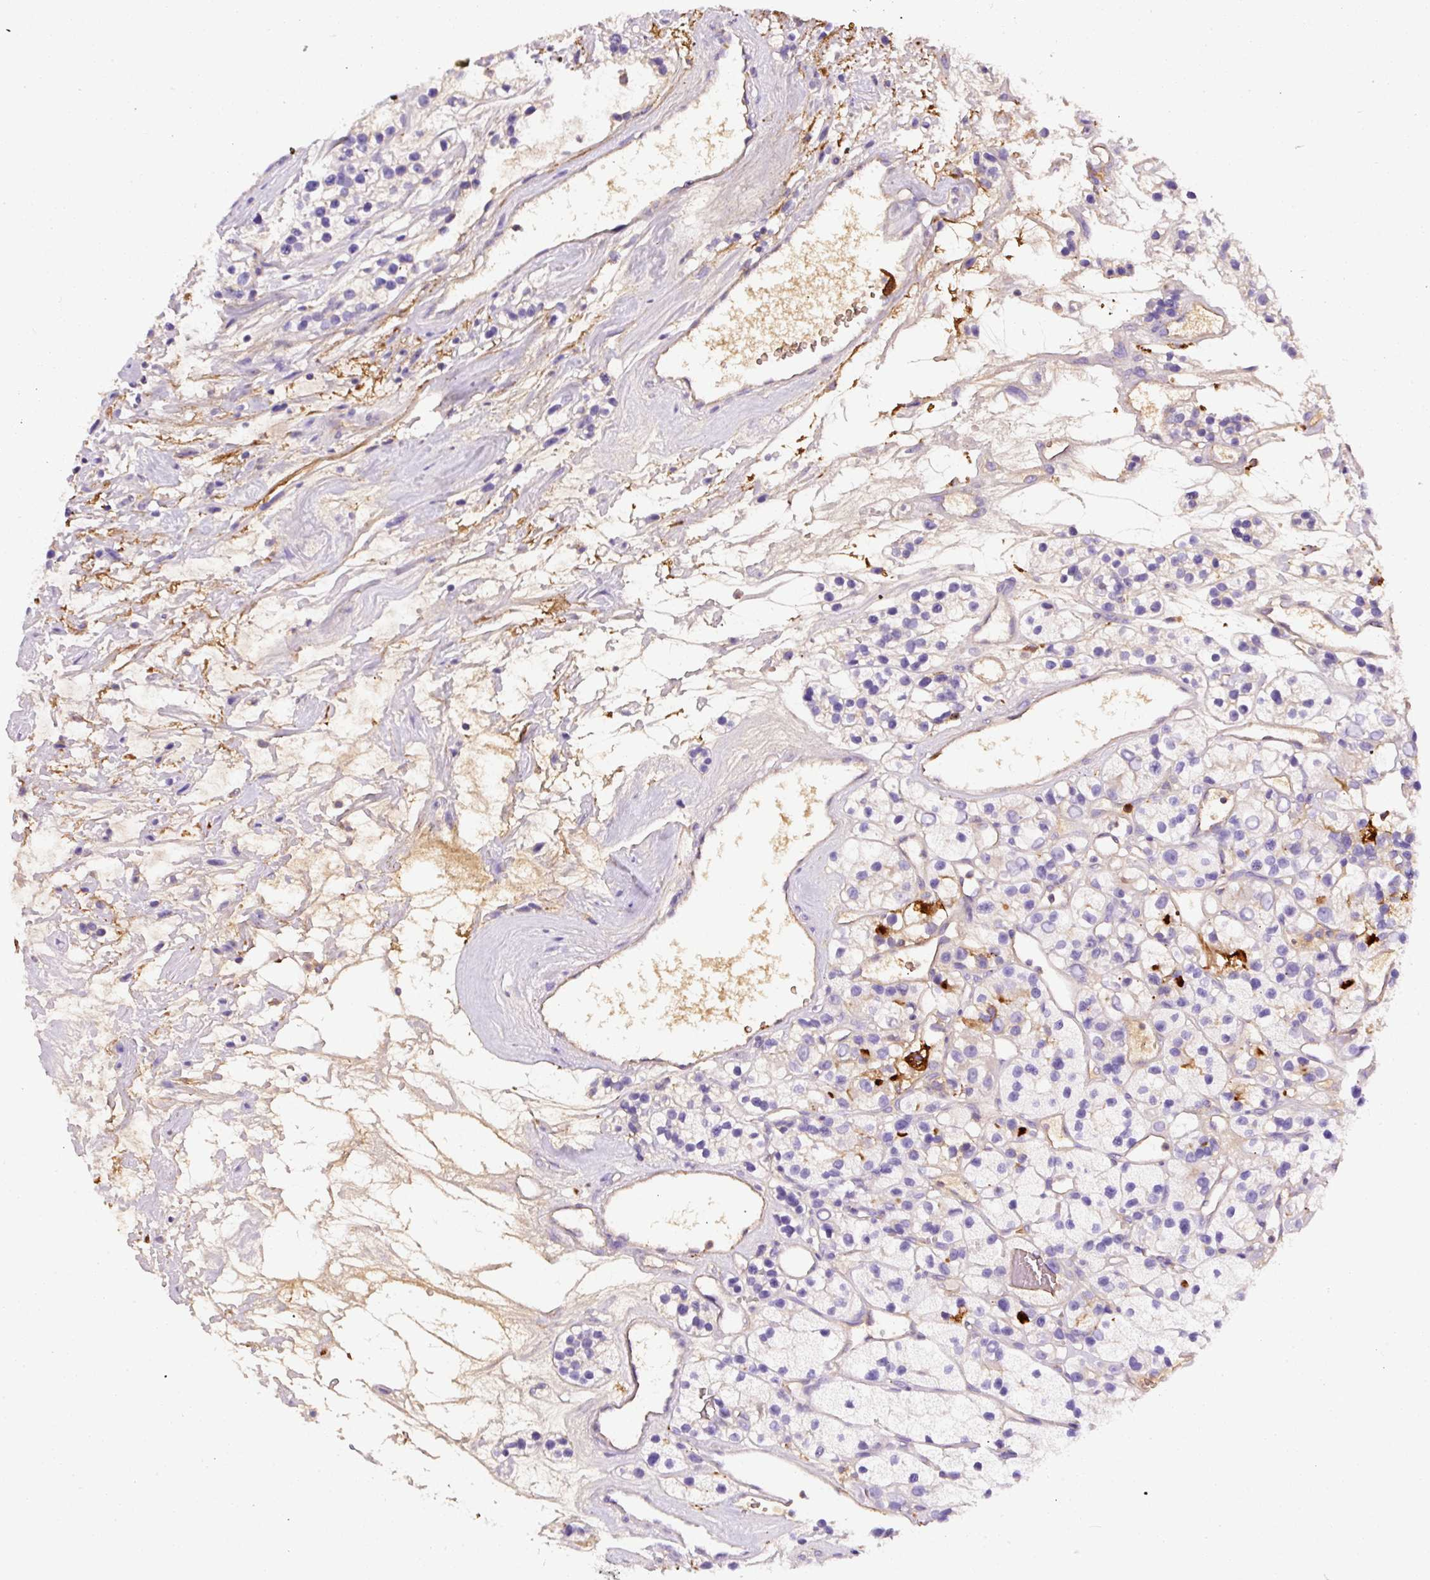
{"staining": {"intensity": "moderate", "quantity": "<25%", "location": "cytoplasmic/membranous"}, "tissue": "renal cancer", "cell_type": "Tumor cells", "image_type": "cancer", "snomed": [{"axis": "morphology", "description": "Adenocarcinoma, NOS"}, {"axis": "topography", "description": "Kidney"}], "caption": "Protein staining of adenocarcinoma (renal) tissue exhibits moderate cytoplasmic/membranous staining in about <25% of tumor cells.", "gene": "APCS", "patient": {"sex": "female", "age": 57}}